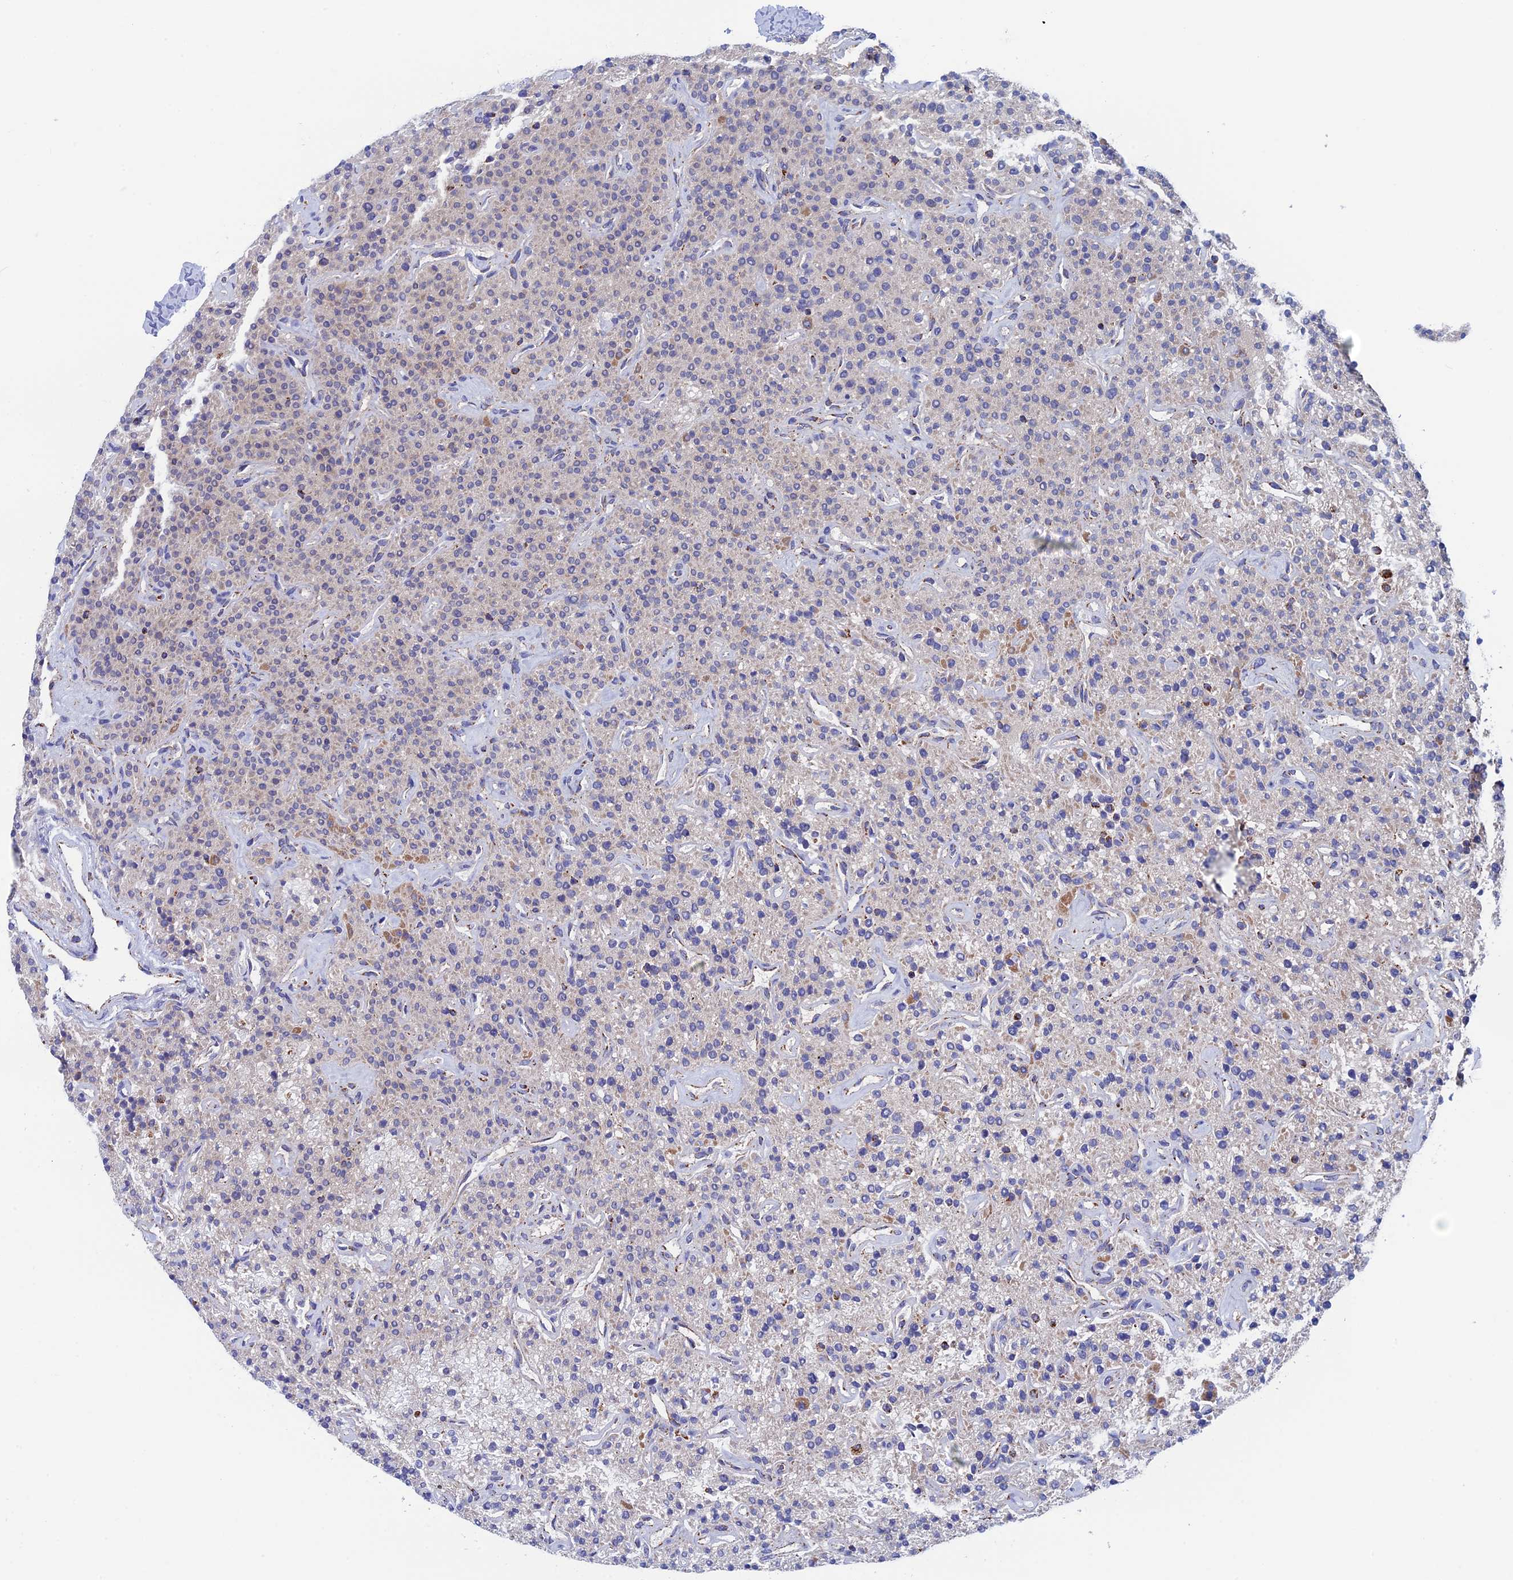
{"staining": {"intensity": "moderate", "quantity": "25%-75%", "location": "cytoplasmic/membranous"}, "tissue": "parathyroid gland", "cell_type": "Glandular cells", "image_type": "normal", "snomed": [{"axis": "morphology", "description": "Normal tissue, NOS"}, {"axis": "topography", "description": "Parathyroid gland"}], "caption": "A micrograph of parathyroid gland stained for a protein displays moderate cytoplasmic/membranous brown staining in glandular cells.", "gene": "WDR83", "patient": {"sex": "male", "age": 46}}